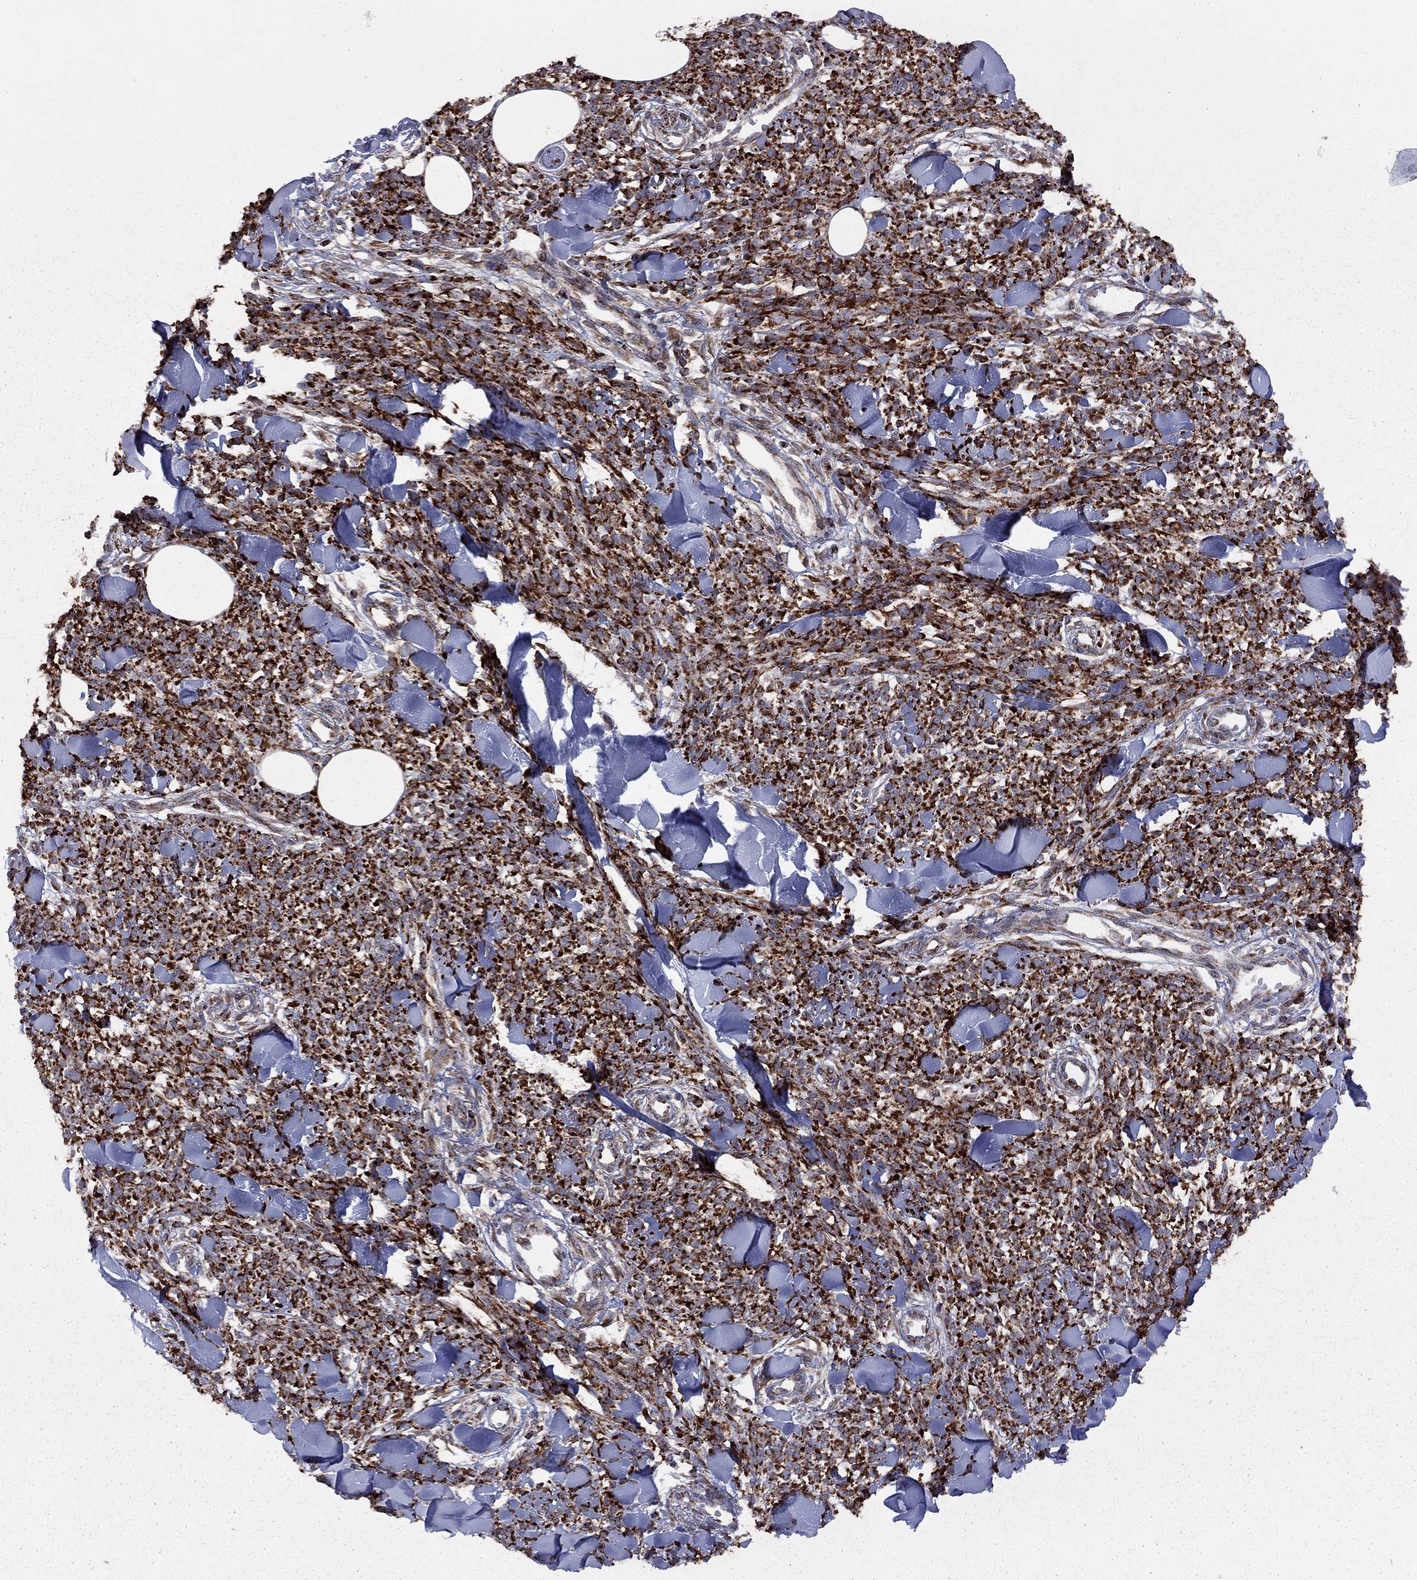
{"staining": {"intensity": "strong", "quantity": ">75%", "location": "cytoplasmic/membranous"}, "tissue": "melanoma", "cell_type": "Tumor cells", "image_type": "cancer", "snomed": [{"axis": "morphology", "description": "Malignant melanoma, NOS"}, {"axis": "topography", "description": "Skin"}, {"axis": "topography", "description": "Skin of trunk"}], "caption": "This image displays melanoma stained with immunohistochemistry to label a protein in brown. The cytoplasmic/membranous of tumor cells show strong positivity for the protein. Nuclei are counter-stained blue.", "gene": "CLPTM1", "patient": {"sex": "male", "age": 74}}